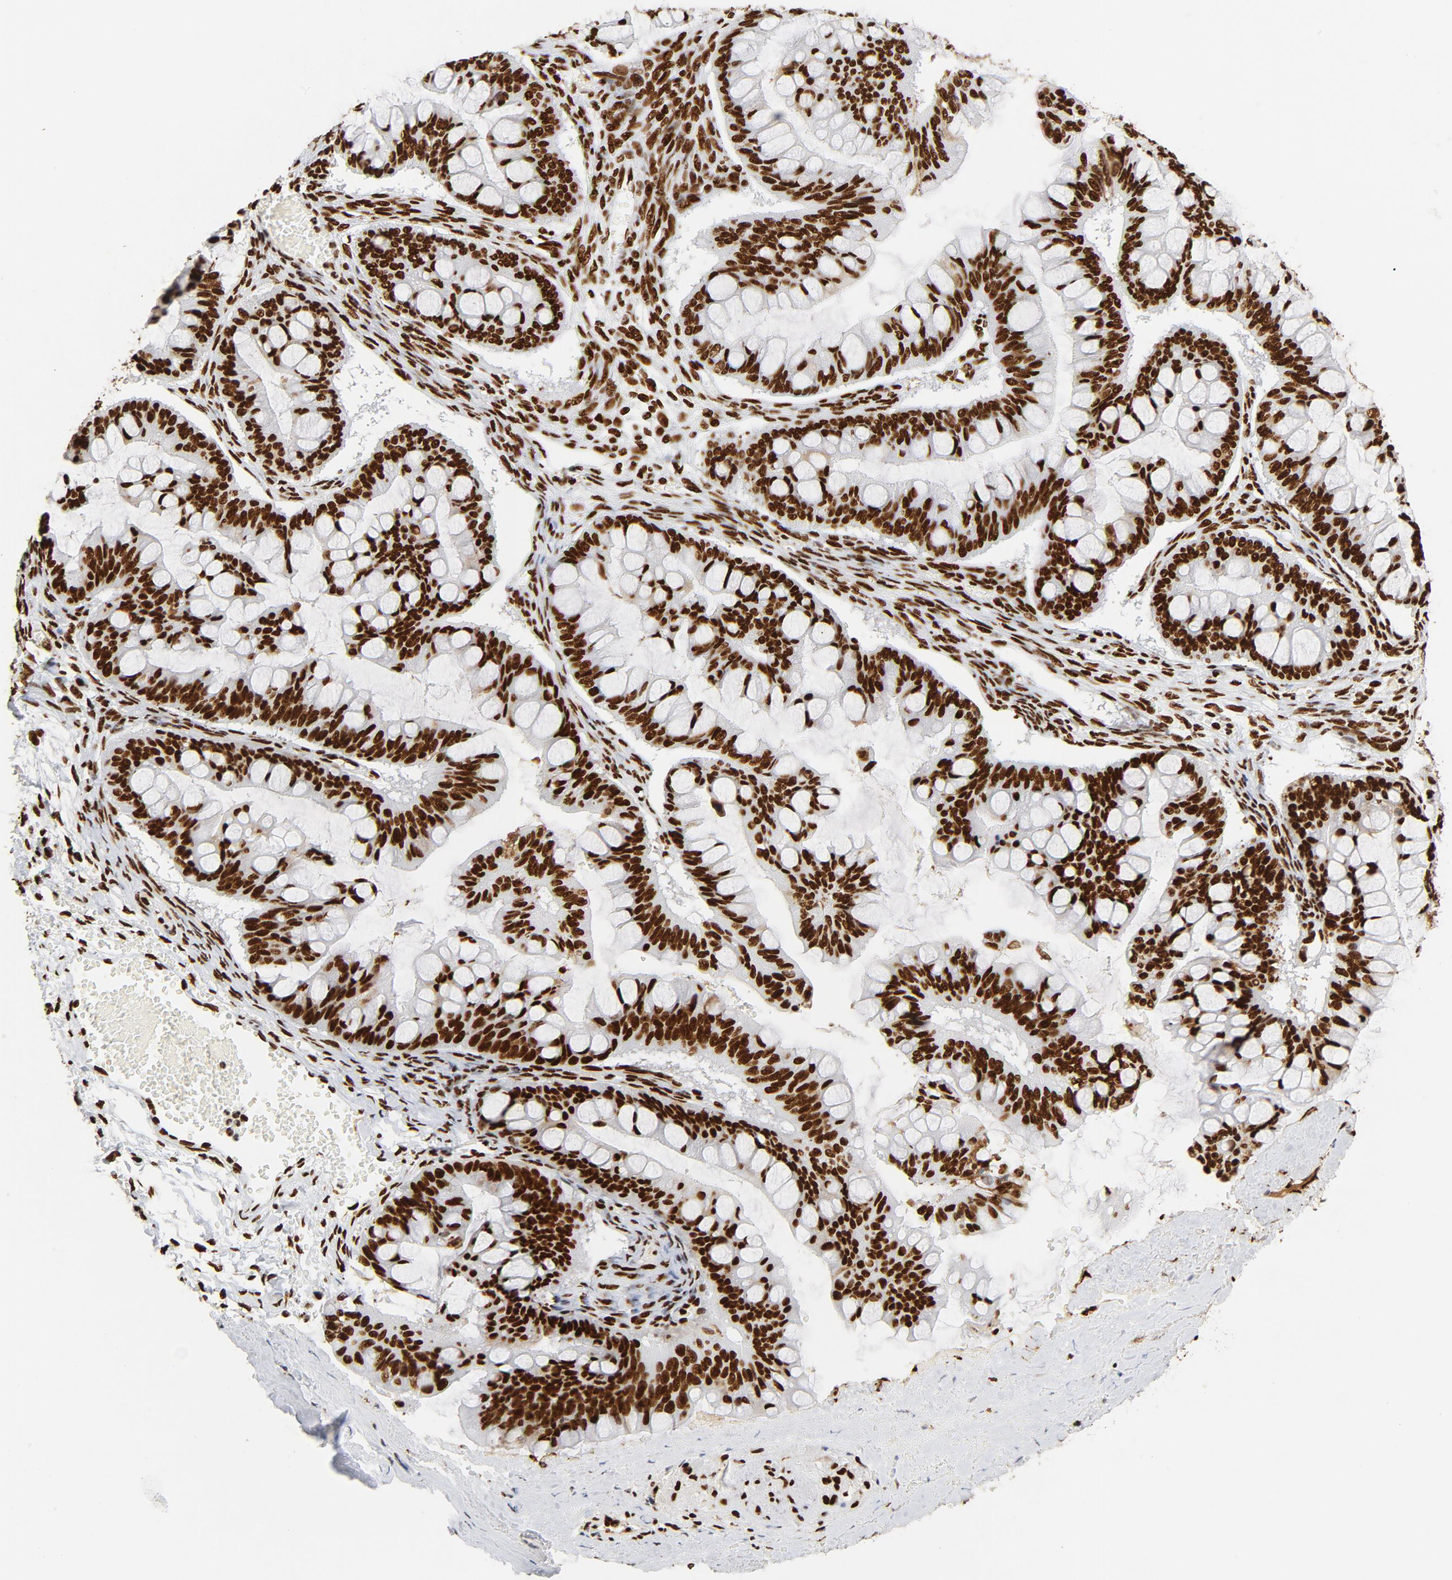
{"staining": {"intensity": "strong", "quantity": ">75%", "location": "cytoplasmic/membranous,nuclear"}, "tissue": "ovarian cancer", "cell_type": "Tumor cells", "image_type": "cancer", "snomed": [{"axis": "morphology", "description": "Cystadenocarcinoma, mucinous, NOS"}, {"axis": "topography", "description": "Ovary"}], "caption": "Ovarian cancer stained for a protein (brown) displays strong cytoplasmic/membranous and nuclear positive positivity in approximately >75% of tumor cells.", "gene": "XRCC6", "patient": {"sex": "female", "age": 73}}